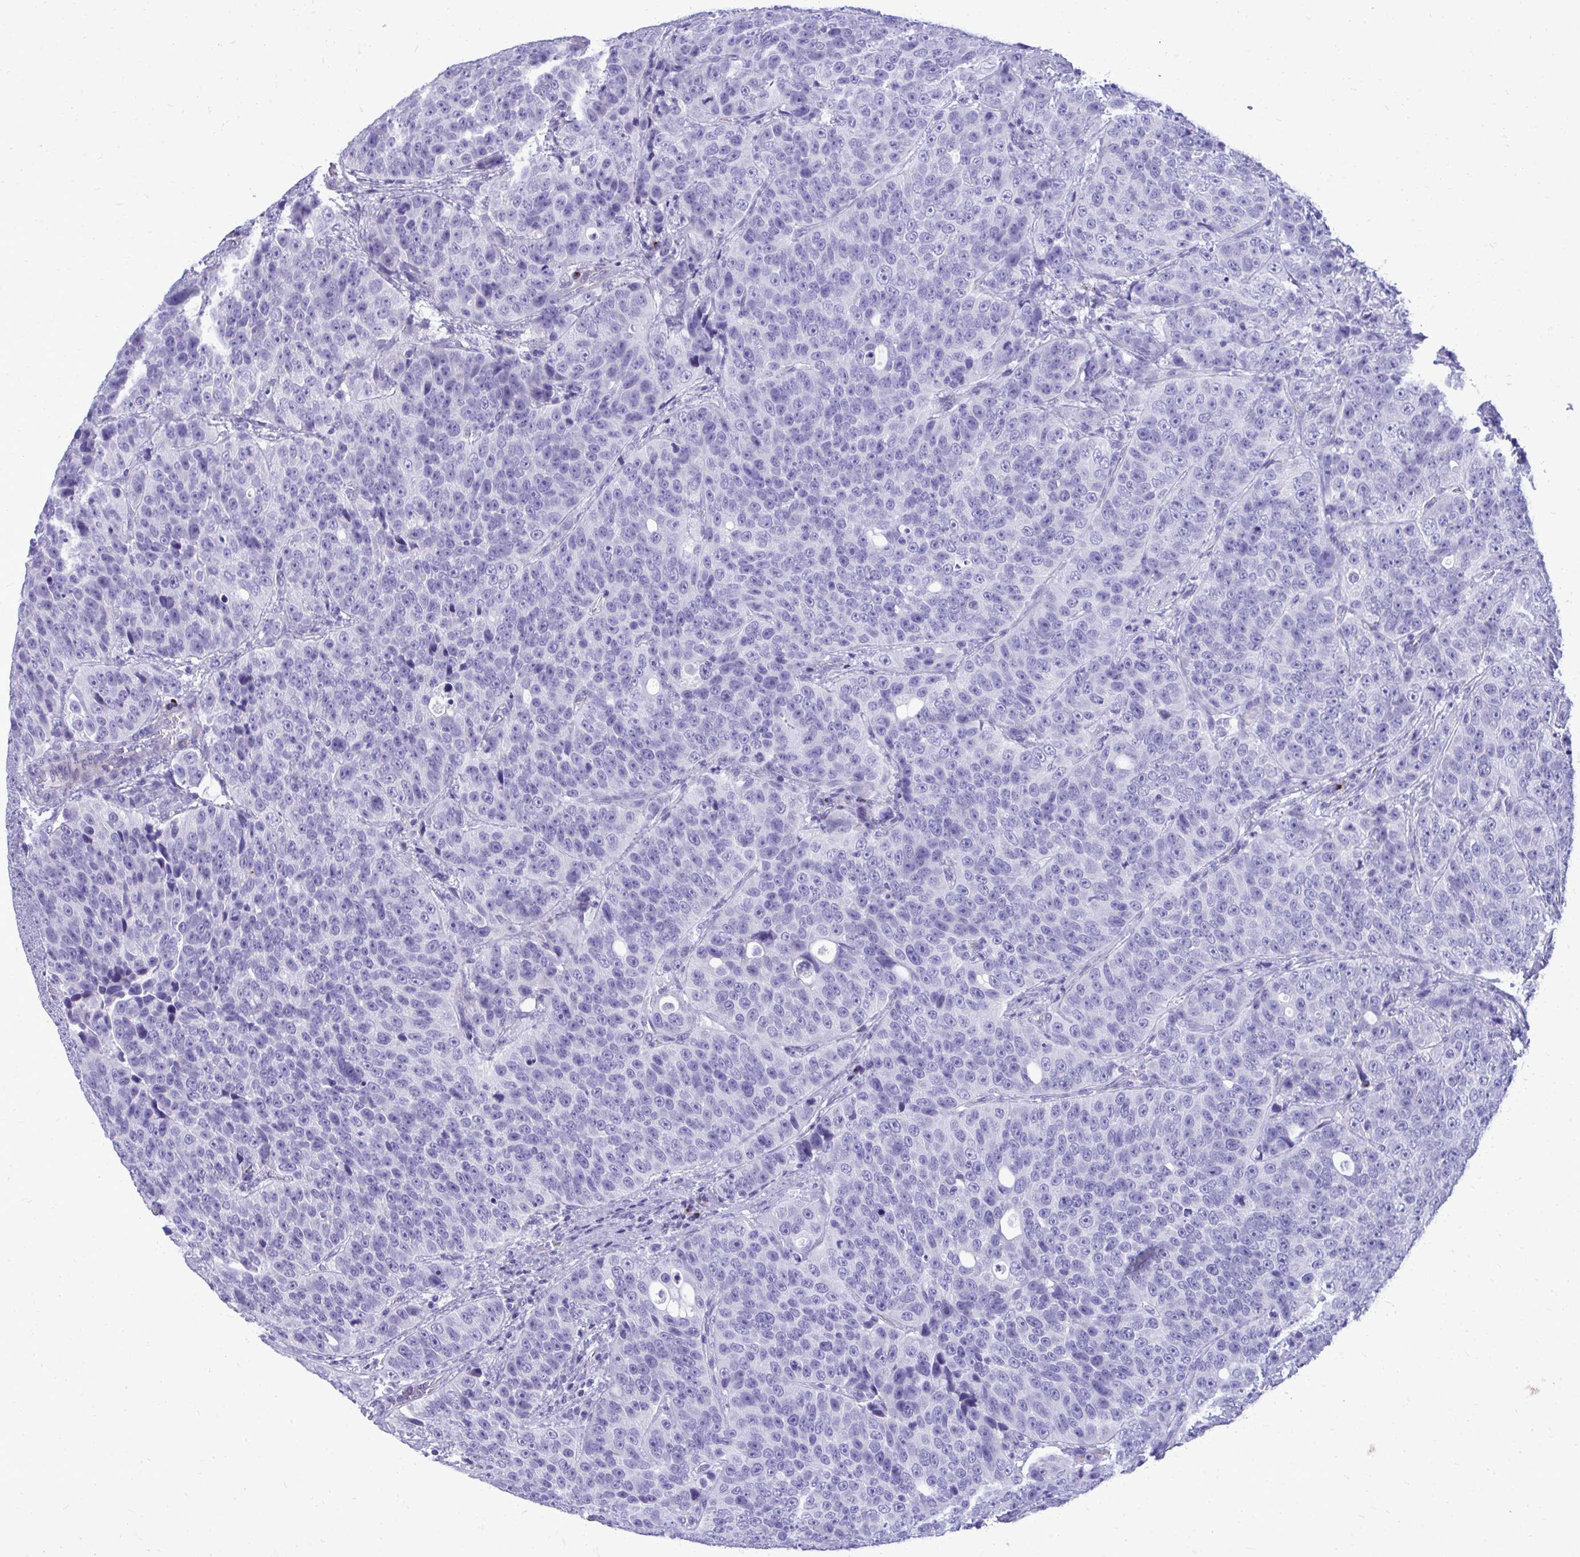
{"staining": {"intensity": "negative", "quantity": "none", "location": "none"}, "tissue": "urothelial cancer", "cell_type": "Tumor cells", "image_type": "cancer", "snomed": [{"axis": "morphology", "description": "Urothelial carcinoma, NOS"}, {"axis": "topography", "description": "Urinary bladder"}], "caption": "Tumor cells show no significant protein staining in transitional cell carcinoma. The staining was performed using DAB to visualize the protein expression in brown, while the nuclei were stained in blue with hematoxylin (Magnification: 20x).", "gene": "ANKDD1B", "patient": {"sex": "male", "age": 52}}